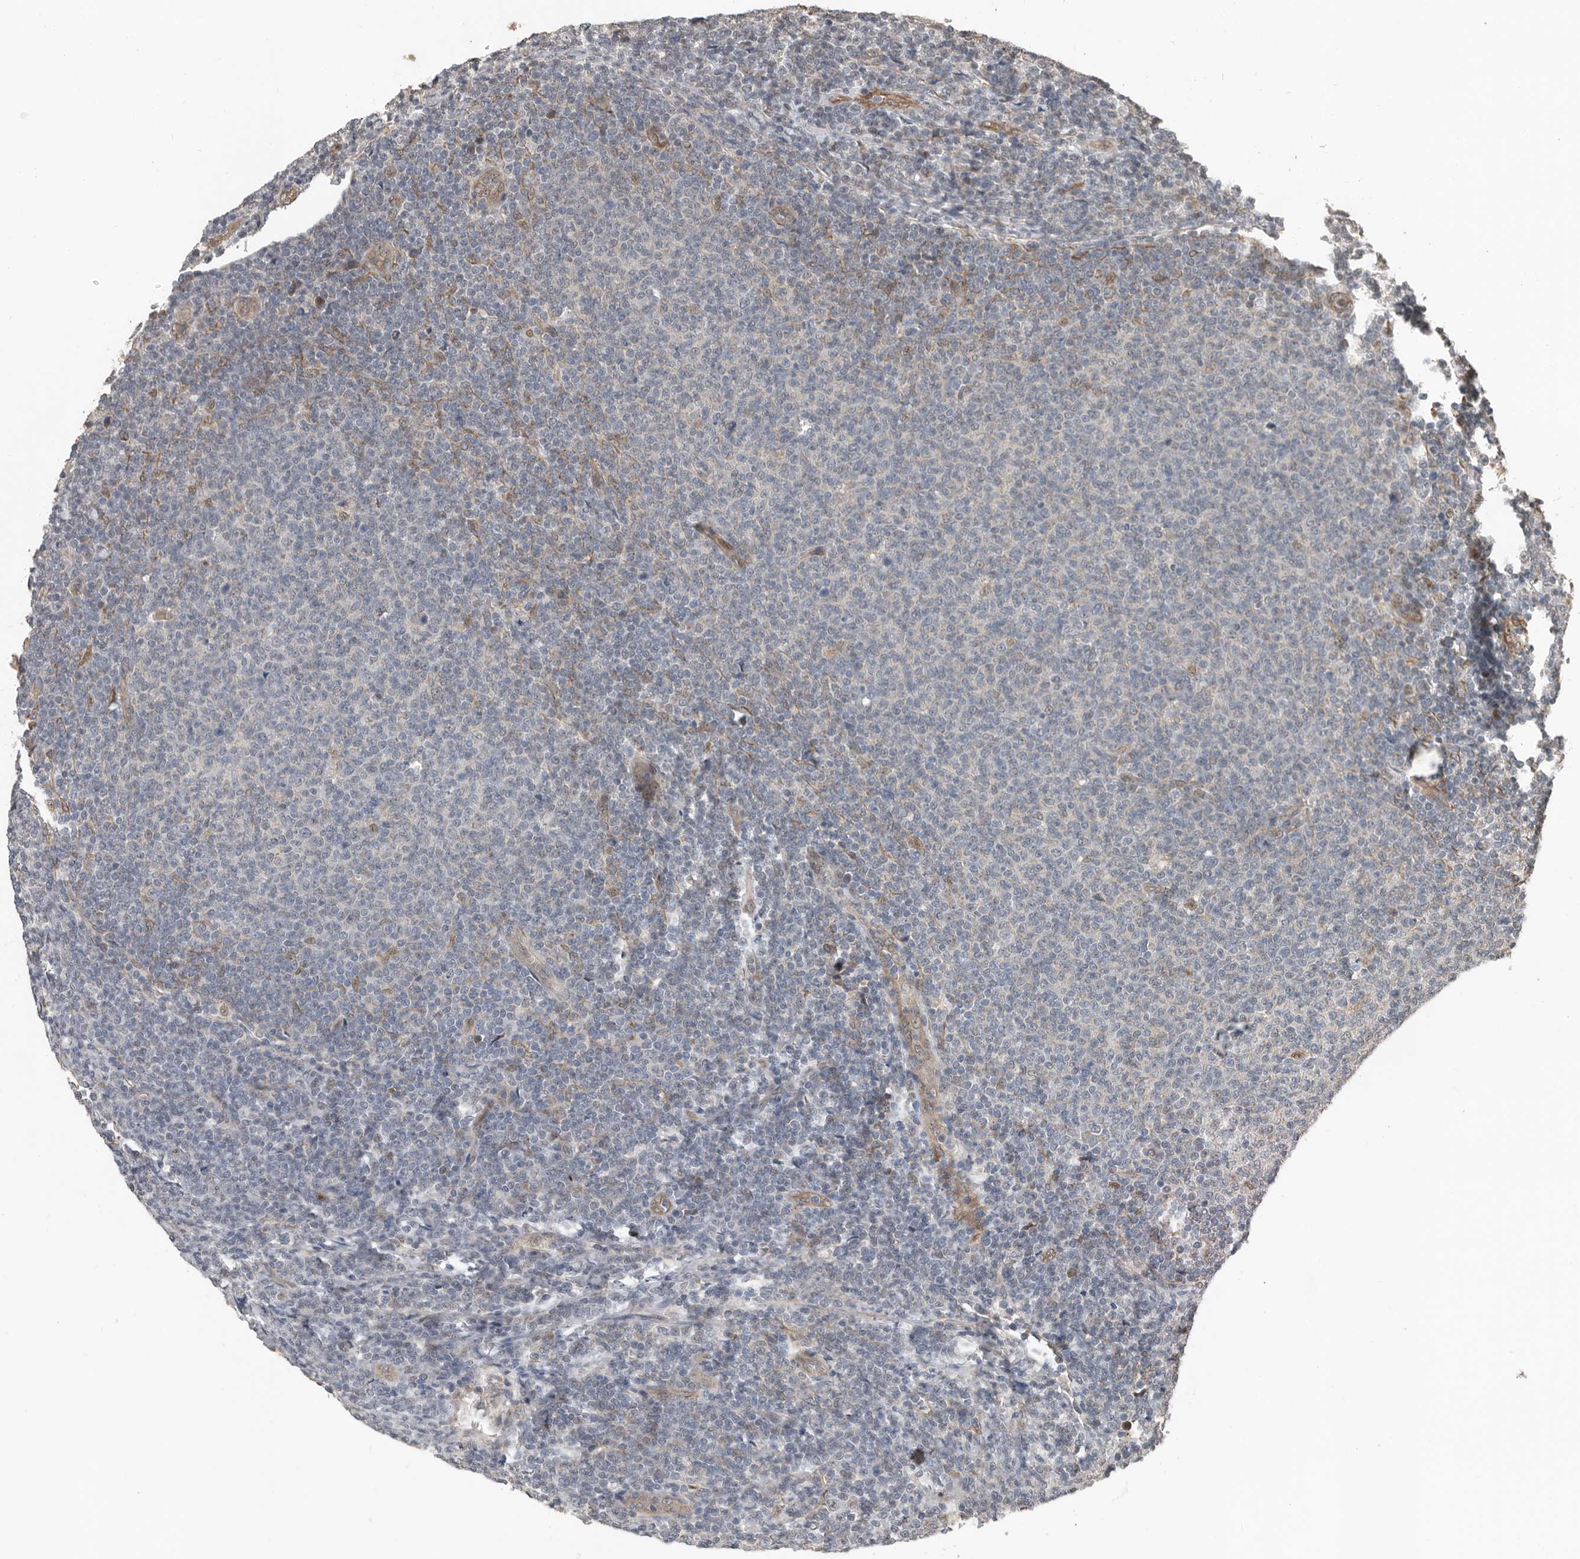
{"staining": {"intensity": "negative", "quantity": "none", "location": "none"}, "tissue": "lymphoma", "cell_type": "Tumor cells", "image_type": "cancer", "snomed": [{"axis": "morphology", "description": "Malignant lymphoma, non-Hodgkin's type, Low grade"}, {"axis": "topography", "description": "Lymph node"}], "caption": "IHC micrograph of neoplastic tissue: low-grade malignant lymphoma, non-Hodgkin's type stained with DAB reveals no significant protein staining in tumor cells.", "gene": "YOD1", "patient": {"sex": "male", "age": 66}}